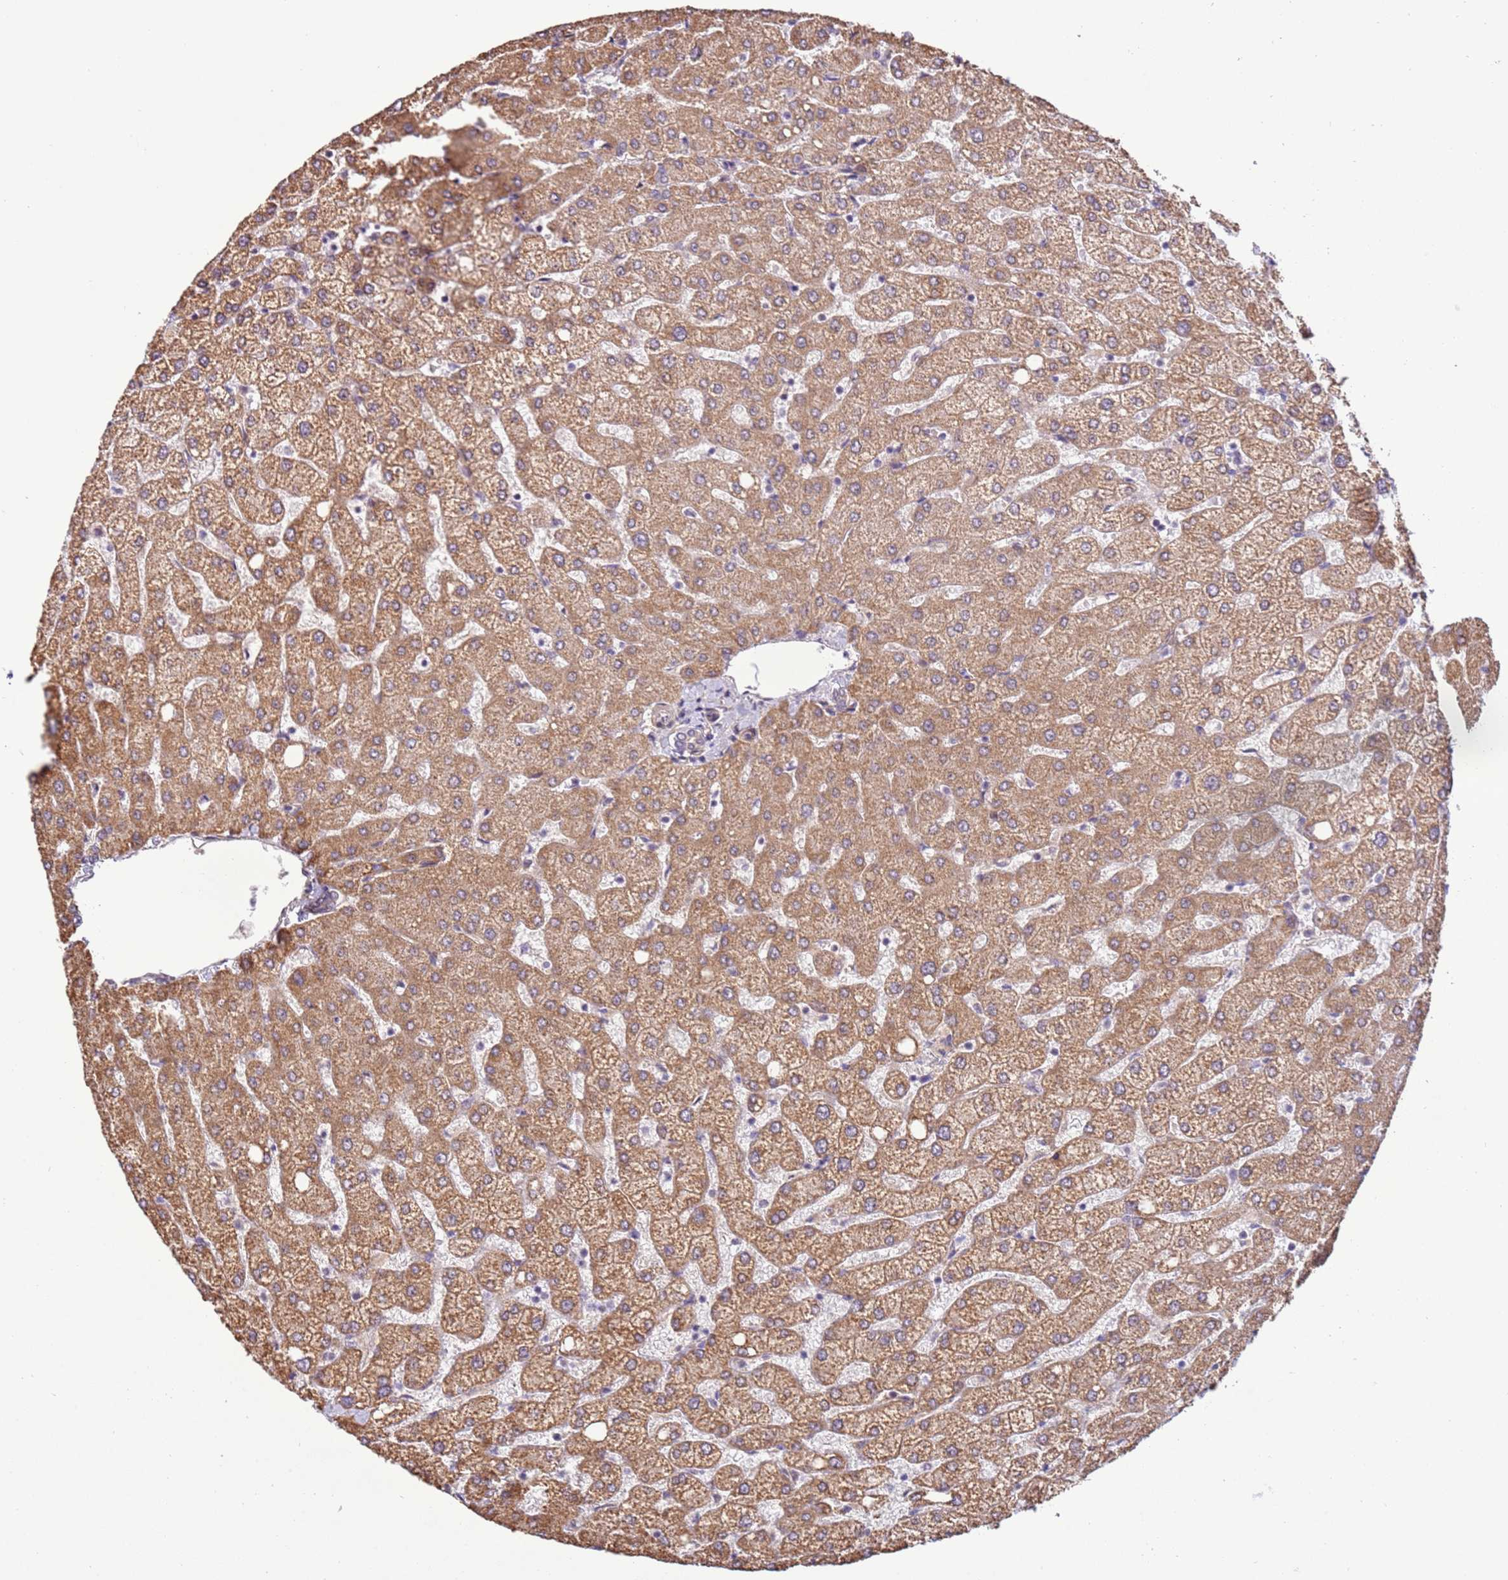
{"staining": {"intensity": "negative", "quantity": "none", "location": "none"}, "tissue": "liver", "cell_type": "Cholangiocytes", "image_type": "normal", "snomed": [{"axis": "morphology", "description": "Normal tissue, NOS"}, {"axis": "topography", "description": "Liver"}], "caption": "IHC photomicrograph of benign liver stained for a protein (brown), which displays no staining in cholangiocytes.", "gene": "SCARA3", "patient": {"sex": "female", "age": 54}}